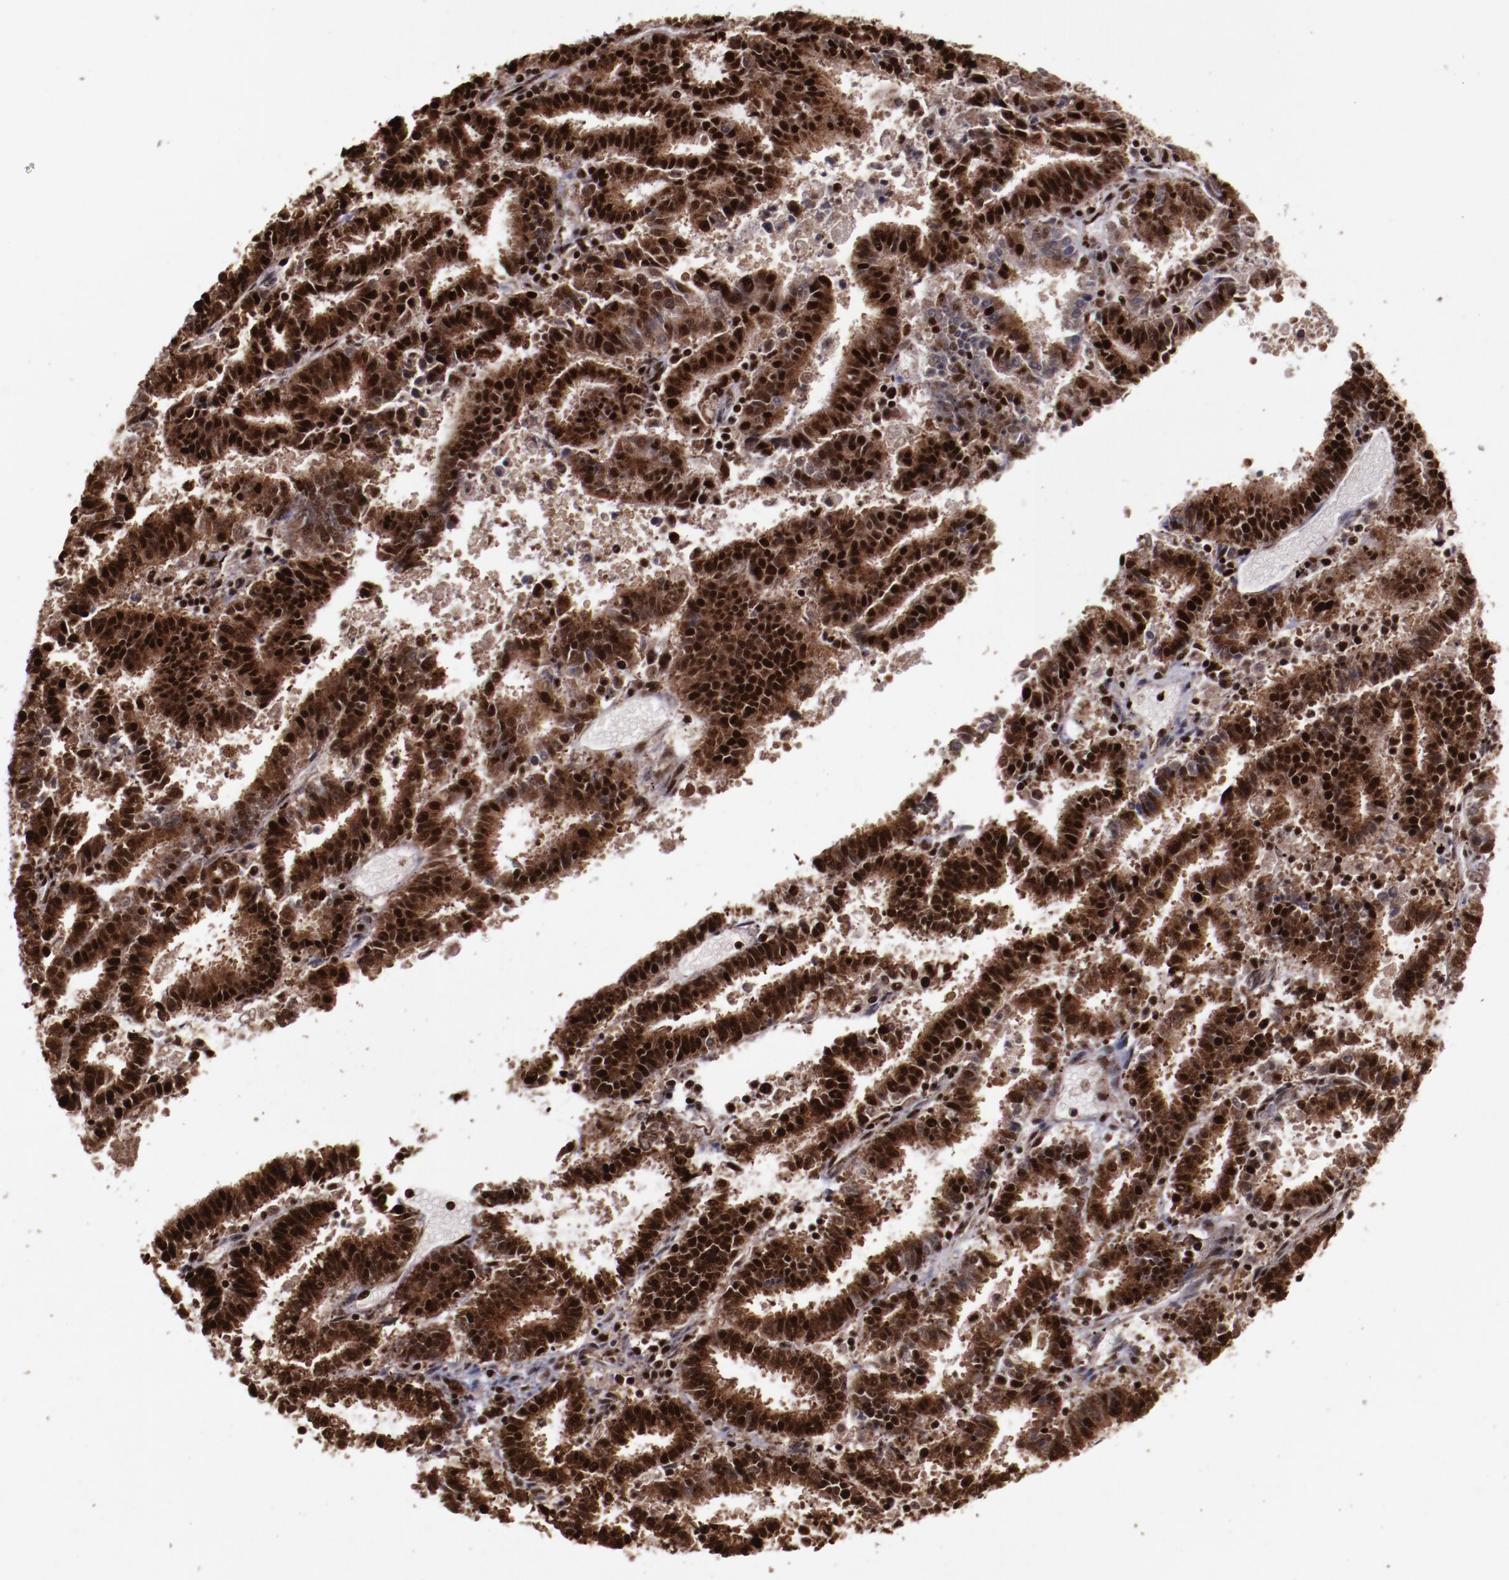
{"staining": {"intensity": "strong", "quantity": ">75%", "location": "cytoplasmic/membranous,nuclear"}, "tissue": "endometrial cancer", "cell_type": "Tumor cells", "image_type": "cancer", "snomed": [{"axis": "morphology", "description": "Adenocarcinoma, NOS"}, {"axis": "topography", "description": "Uterus"}], "caption": "Protein staining of endometrial cancer (adenocarcinoma) tissue displays strong cytoplasmic/membranous and nuclear positivity in approximately >75% of tumor cells.", "gene": "SNW1", "patient": {"sex": "female", "age": 83}}